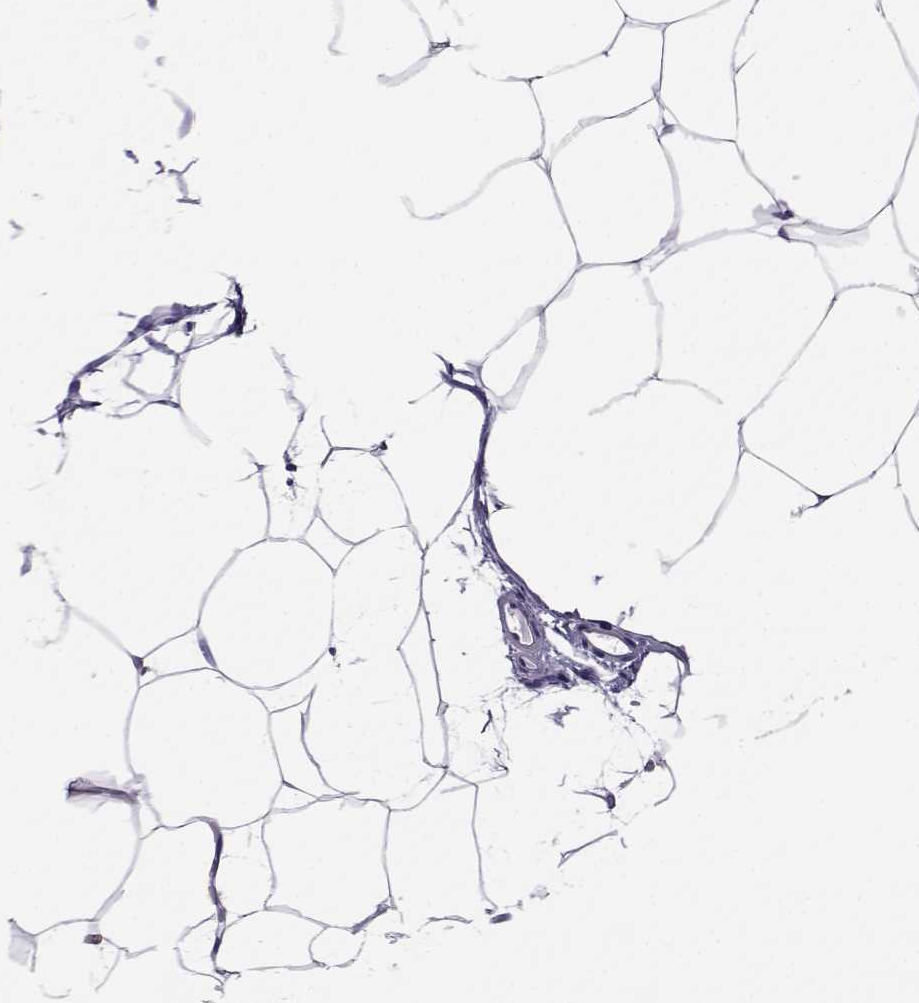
{"staining": {"intensity": "negative", "quantity": "none", "location": "none"}, "tissue": "adipose tissue", "cell_type": "Adipocytes", "image_type": "normal", "snomed": [{"axis": "morphology", "description": "Normal tissue, NOS"}, {"axis": "topography", "description": "Adipose tissue"}], "caption": "An immunohistochemistry histopathology image of normal adipose tissue is shown. There is no staining in adipocytes of adipose tissue. (DAB immunohistochemistry, high magnification).", "gene": "RHOXF2B", "patient": {"sex": "male", "age": 57}}